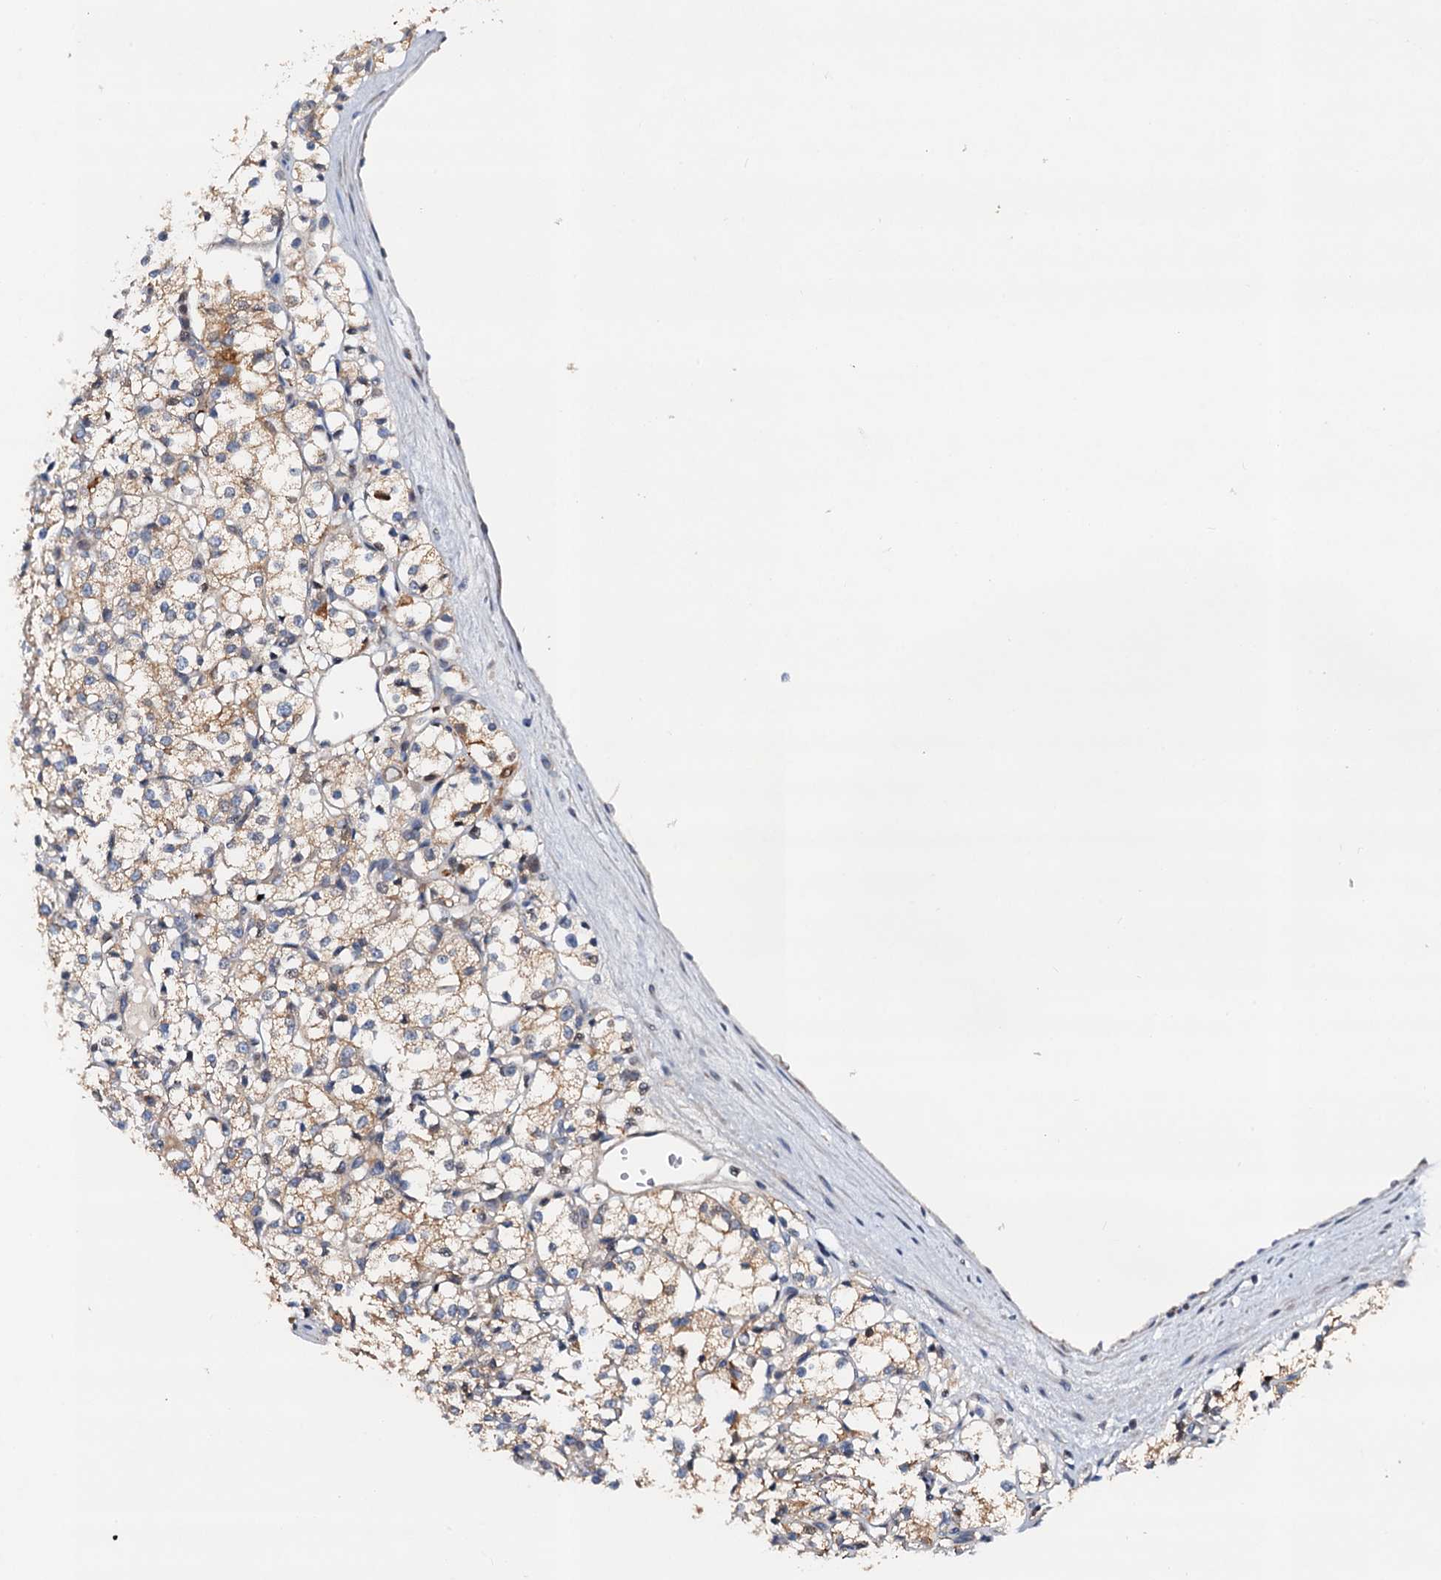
{"staining": {"intensity": "moderate", "quantity": "25%-75%", "location": "cytoplasmic/membranous"}, "tissue": "renal cancer", "cell_type": "Tumor cells", "image_type": "cancer", "snomed": [{"axis": "morphology", "description": "Adenocarcinoma, NOS"}, {"axis": "topography", "description": "Kidney"}], "caption": "Immunohistochemistry of adenocarcinoma (renal) demonstrates medium levels of moderate cytoplasmic/membranous expression in approximately 25%-75% of tumor cells.", "gene": "NBEA", "patient": {"sex": "male", "age": 77}}